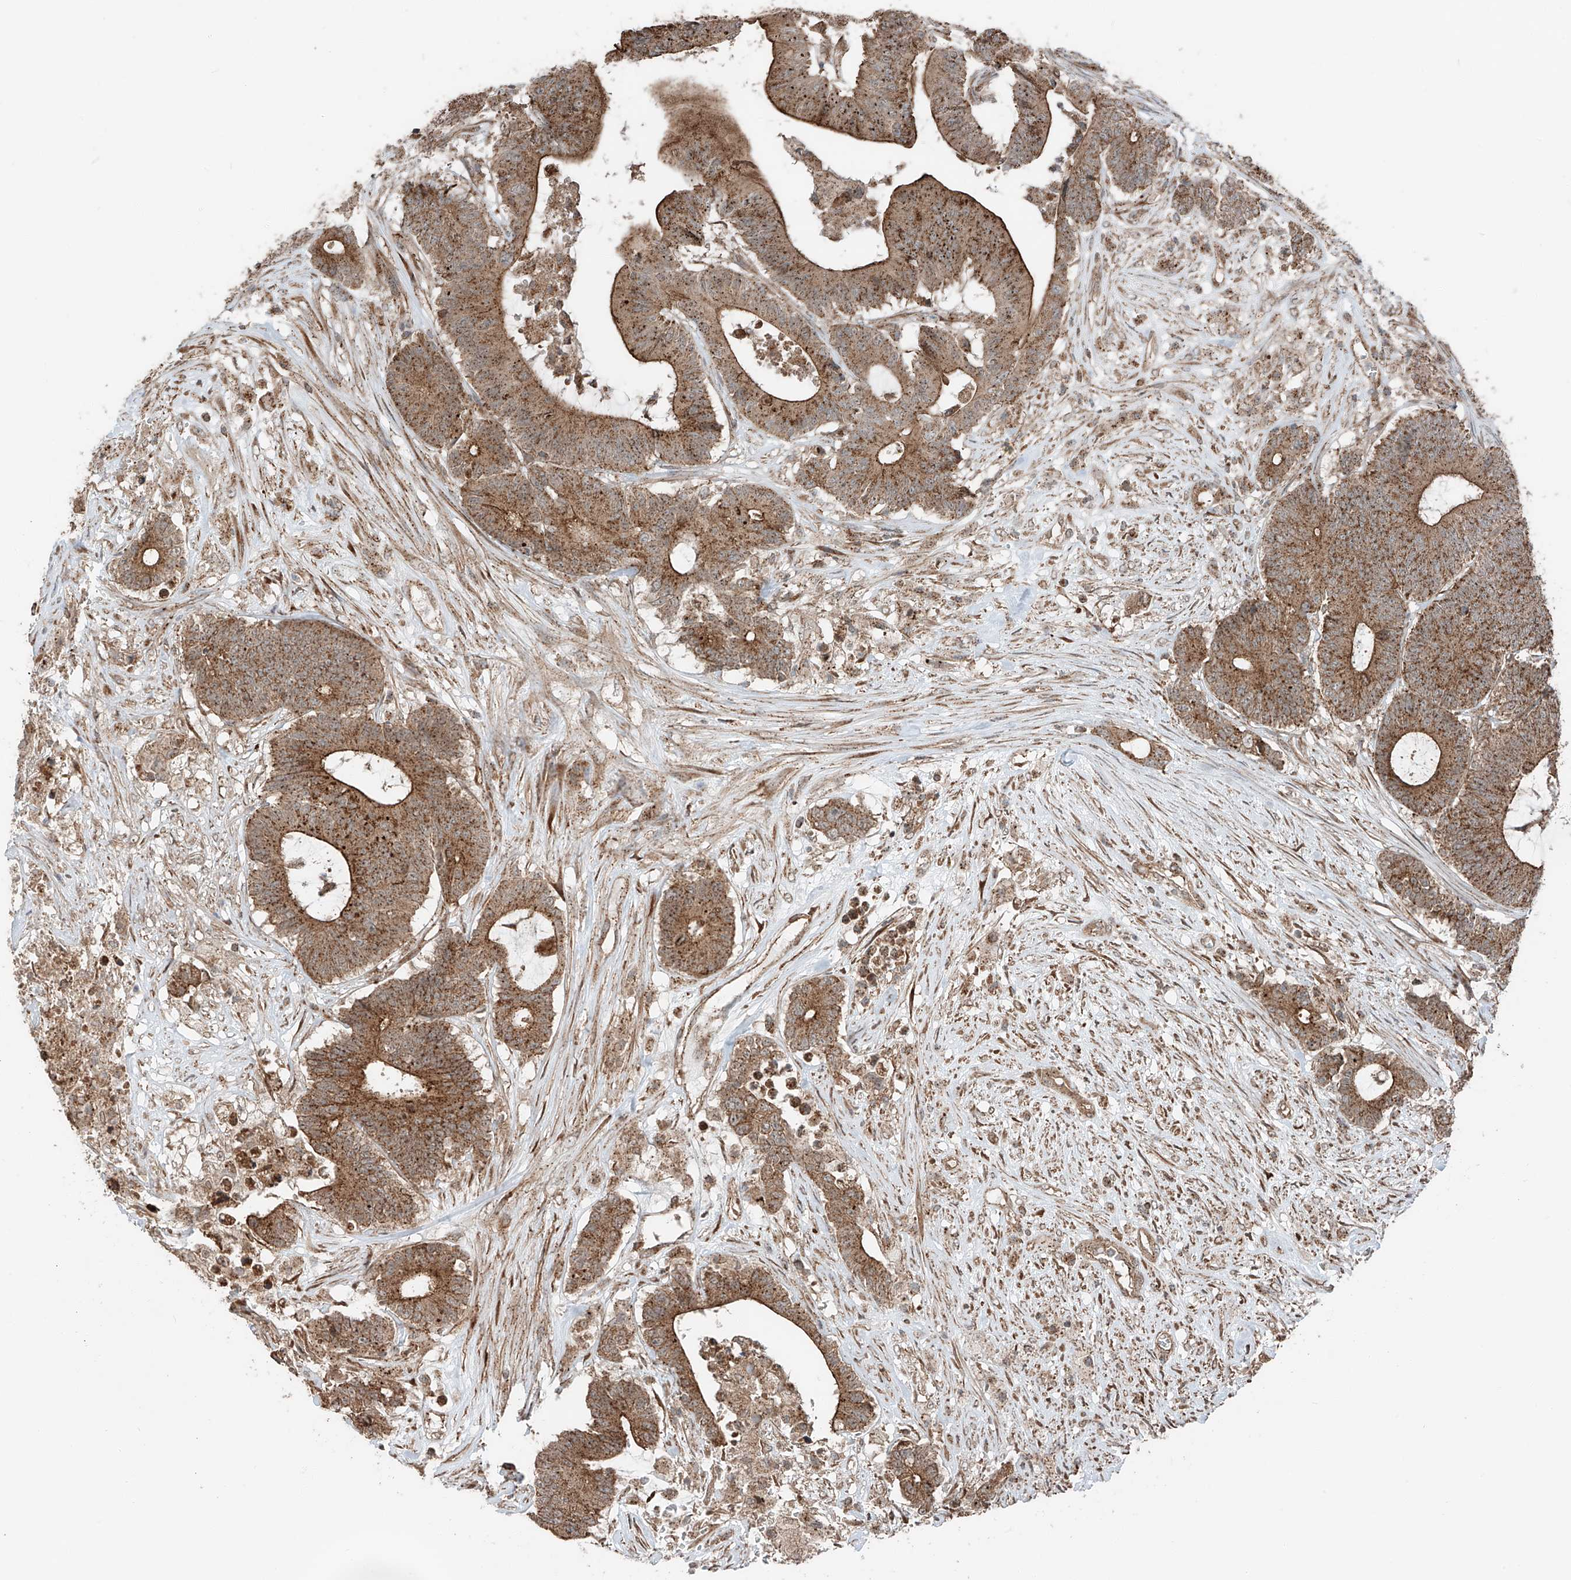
{"staining": {"intensity": "strong", "quantity": ">75%", "location": "cytoplasmic/membranous"}, "tissue": "colorectal cancer", "cell_type": "Tumor cells", "image_type": "cancer", "snomed": [{"axis": "morphology", "description": "Adenocarcinoma, NOS"}, {"axis": "topography", "description": "Colon"}], "caption": "The photomicrograph shows a brown stain indicating the presence of a protein in the cytoplasmic/membranous of tumor cells in colorectal adenocarcinoma.", "gene": "CEP162", "patient": {"sex": "female", "age": 84}}